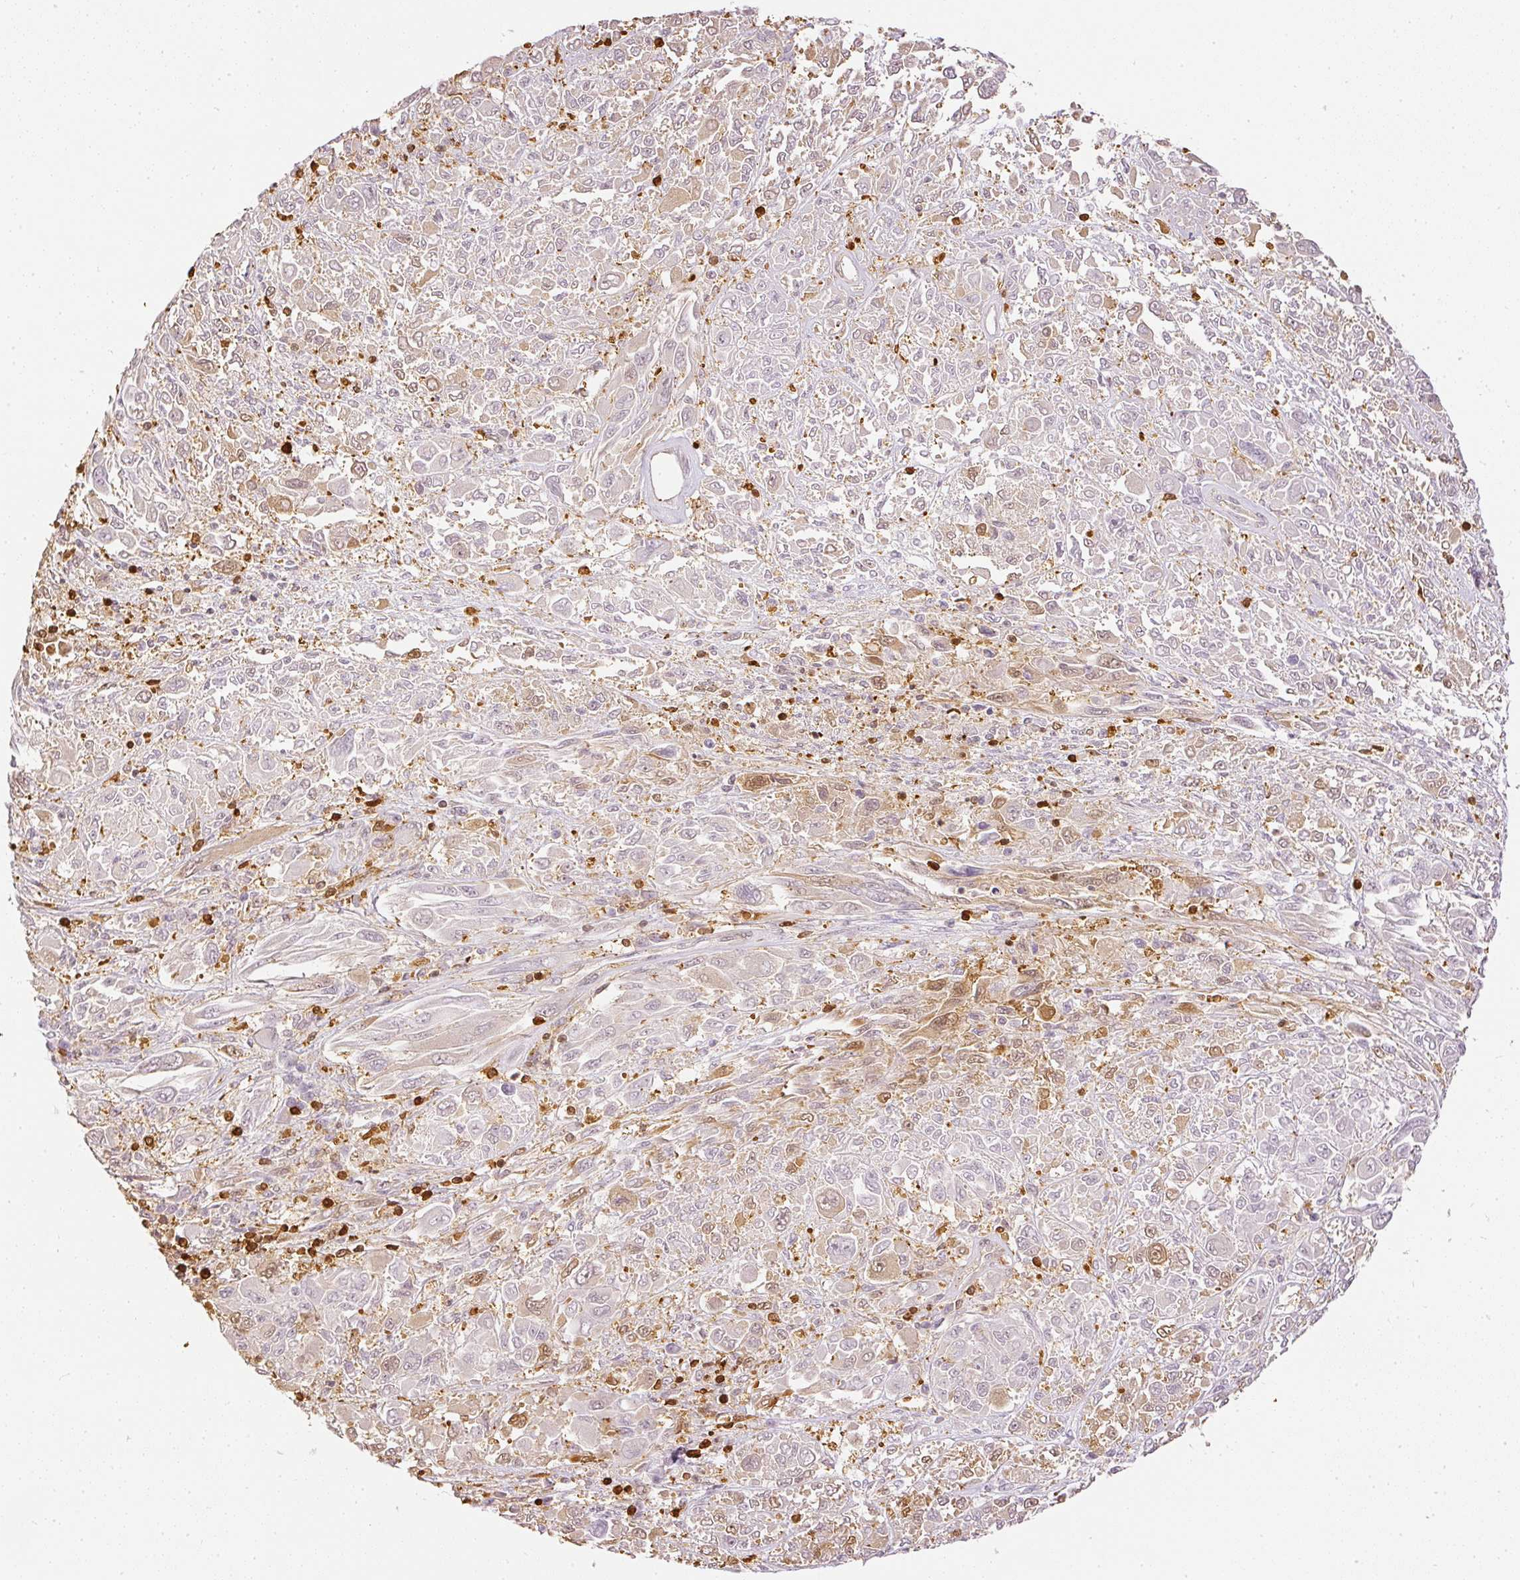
{"staining": {"intensity": "moderate", "quantity": "<25%", "location": "cytoplasmic/membranous,nuclear"}, "tissue": "melanoma", "cell_type": "Tumor cells", "image_type": "cancer", "snomed": [{"axis": "morphology", "description": "Malignant melanoma, NOS"}, {"axis": "topography", "description": "Skin"}], "caption": "DAB immunohistochemical staining of melanoma displays moderate cytoplasmic/membranous and nuclear protein staining in about <25% of tumor cells. (IHC, brightfield microscopy, high magnification).", "gene": "PFN1", "patient": {"sex": "female", "age": 91}}